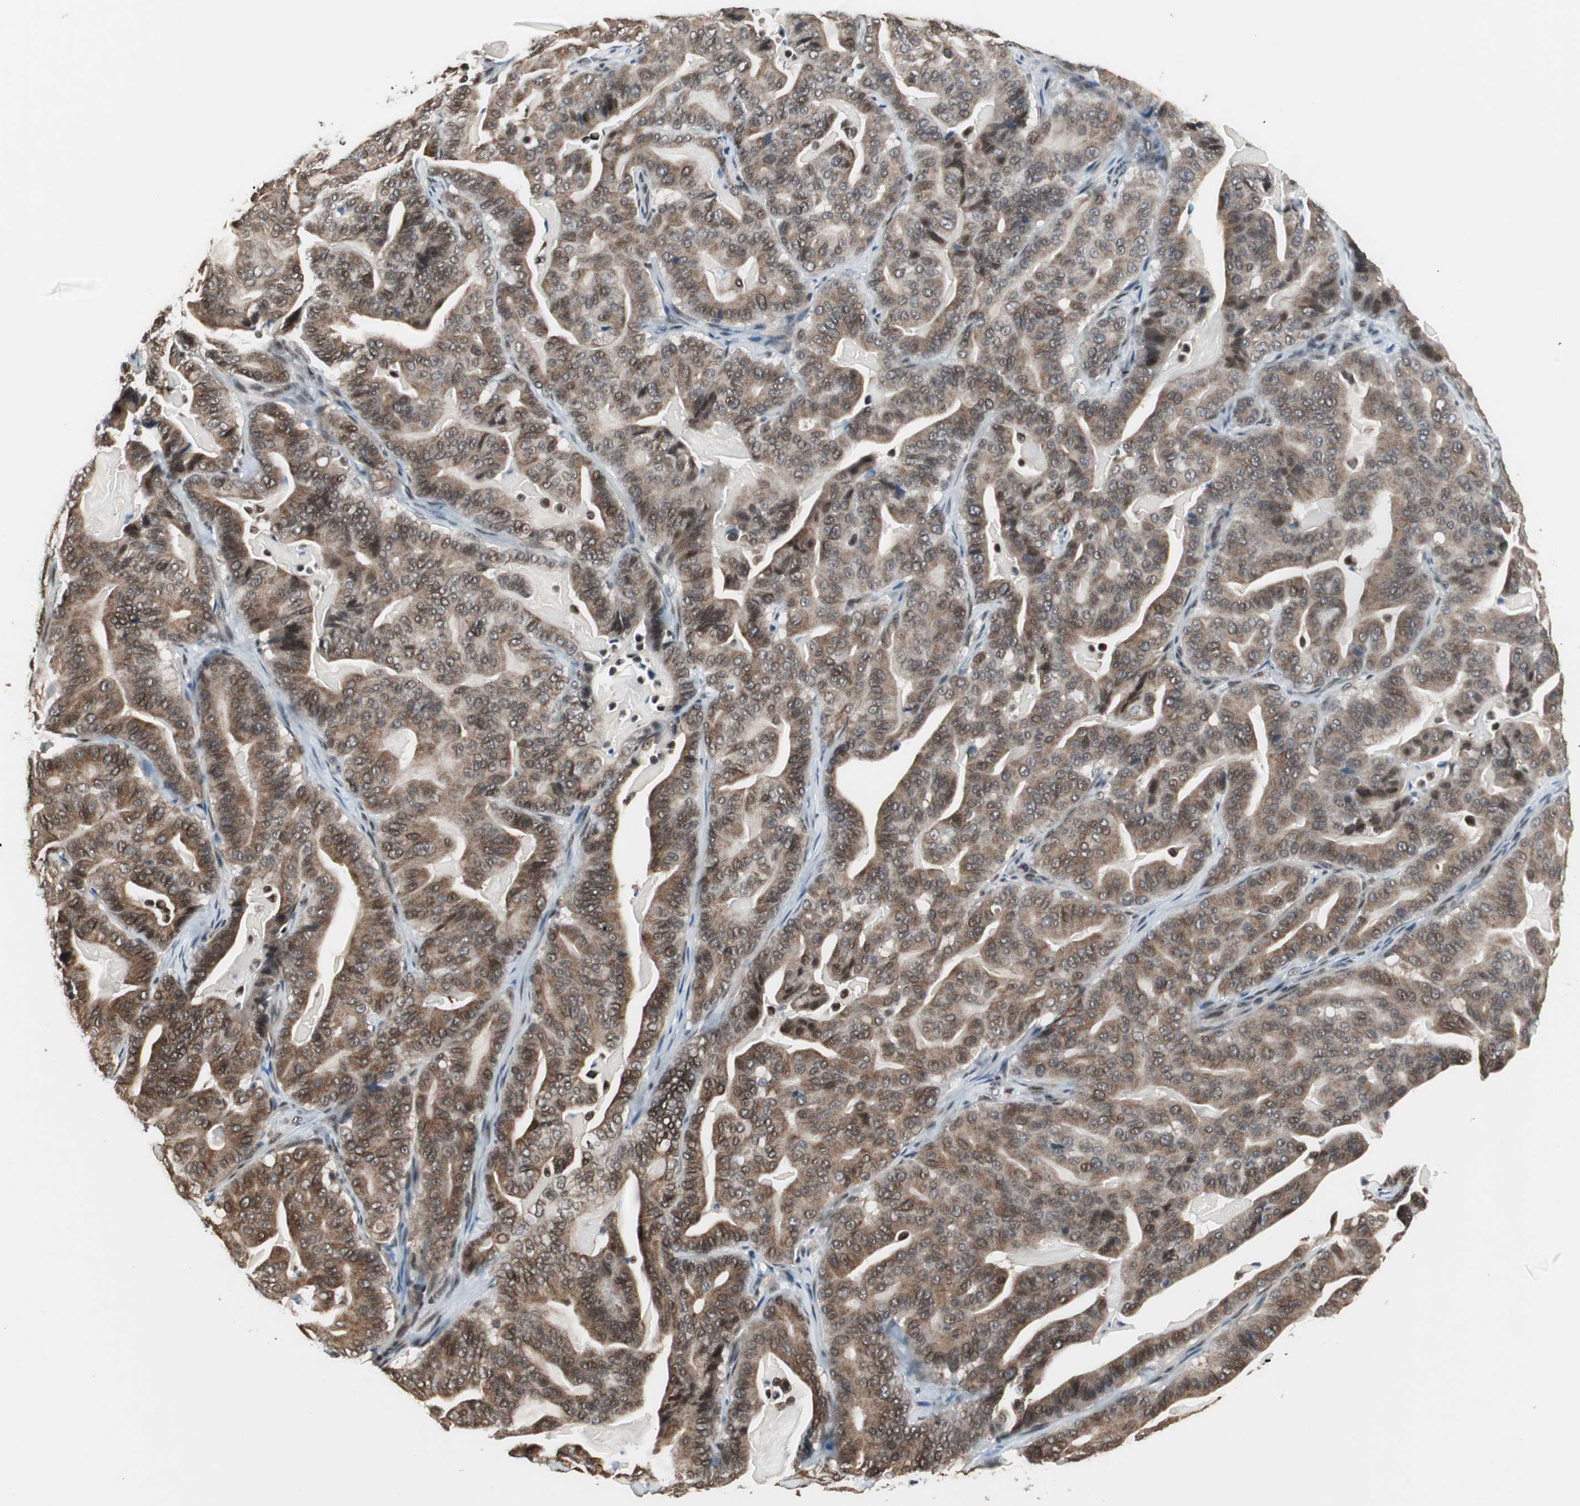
{"staining": {"intensity": "moderate", "quantity": ">75%", "location": "cytoplasmic/membranous,nuclear"}, "tissue": "pancreatic cancer", "cell_type": "Tumor cells", "image_type": "cancer", "snomed": [{"axis": "morphology", "description": "Adenocarcinoma, NOS"}, {"axis": "topography", "description": "Pancreas"}], "caption": "Immunohistochemical staining of human adenocarcinoma (pancreatic) reveals moderate cytoplasmic/membranous and nuclear protein positivity in approximately >75% of tumor cells.", "gene": "ZBTB17", "patient": {"sex": "male", "age": 63}}